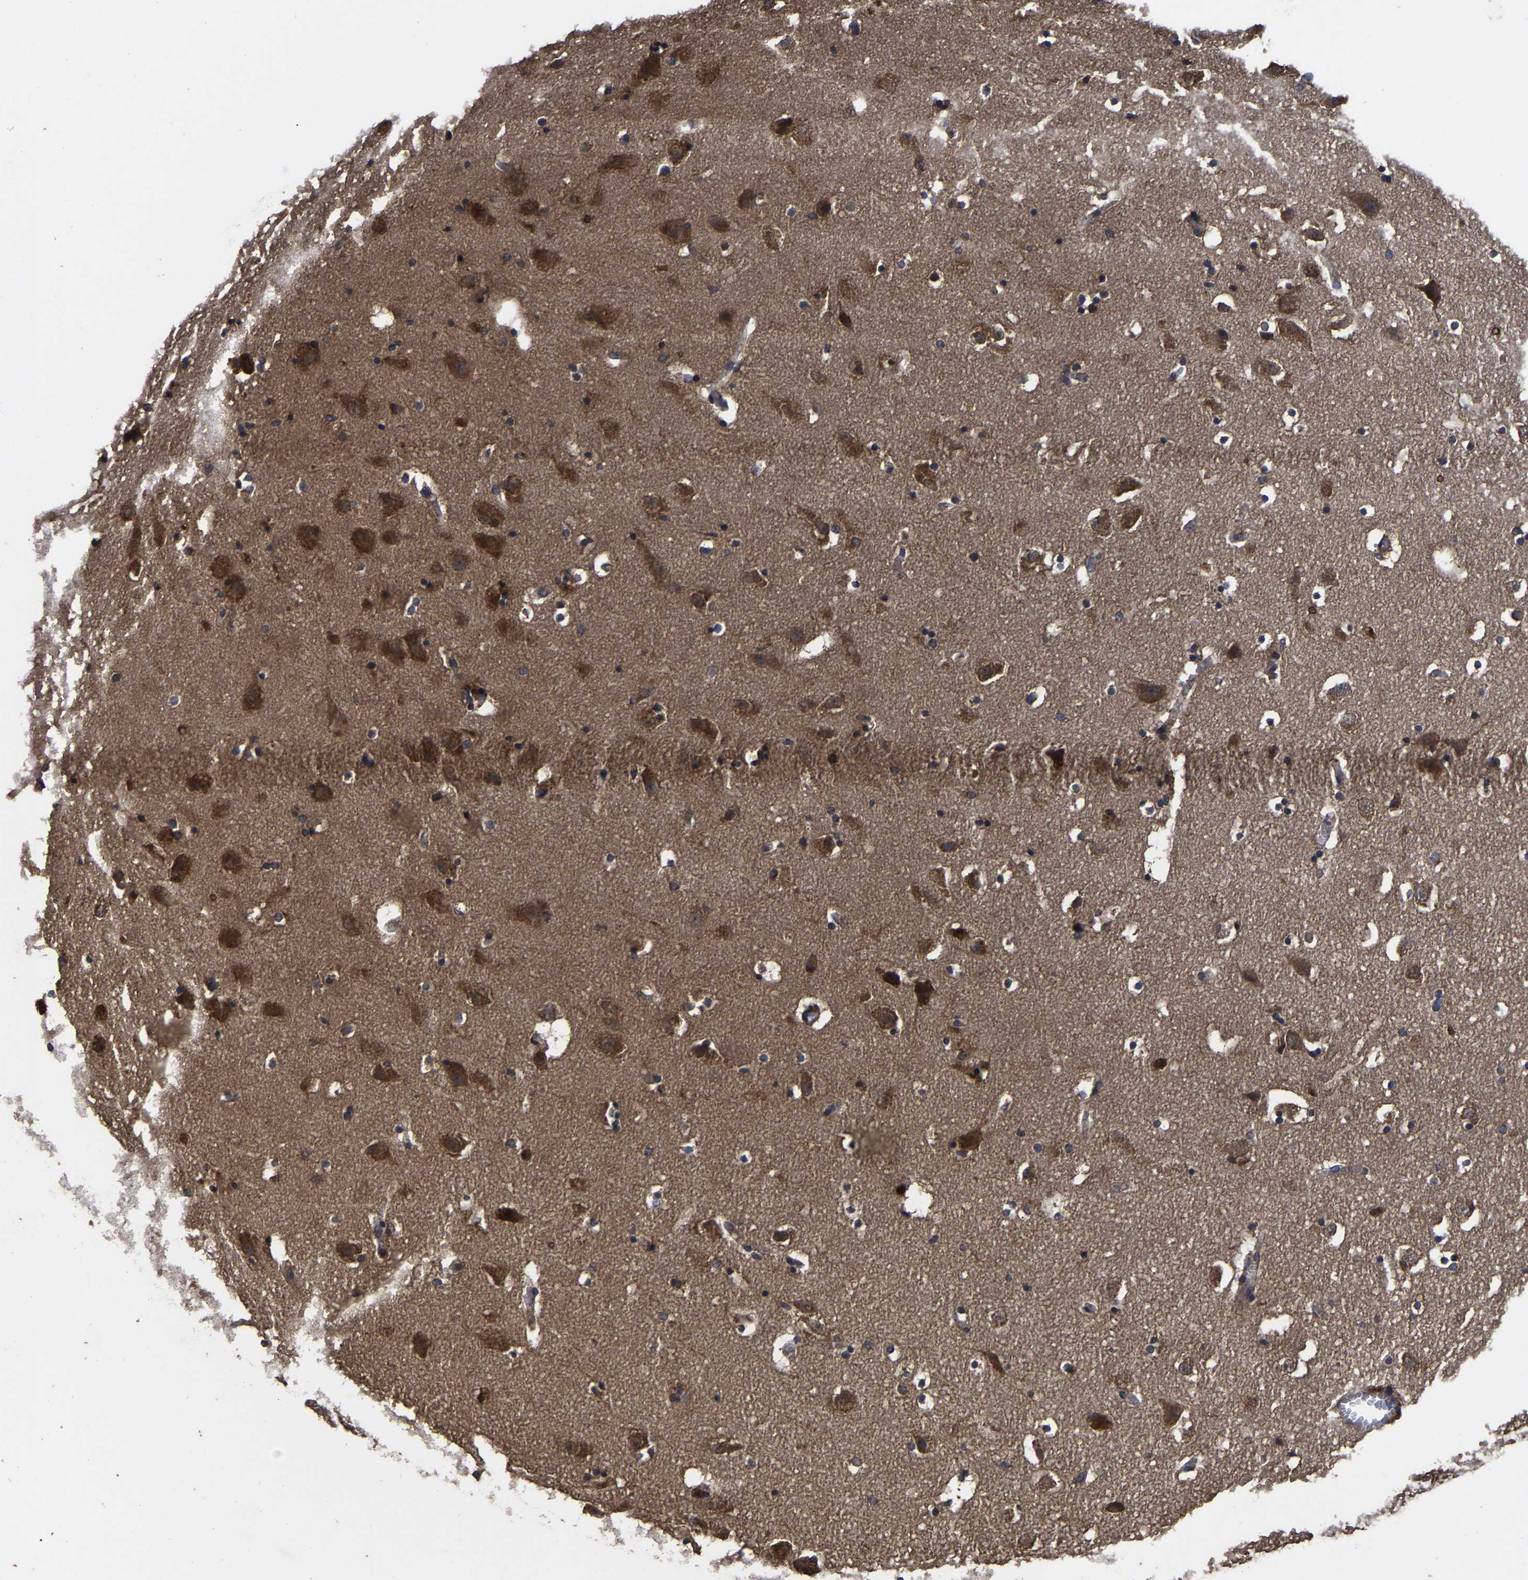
{"staining": {"intensity": "moderate", "quantity": "25%-75%", "location": "cytoplasmic/membranous"}, "tissue": "hippocampus", "cell_type": "Glial cells", "image_type": "normal", "snomed": [{"axis": "morphology", "description": "Normal tissue, NOS"}, {"axis": "topography", "description": "Hippocampus"}], "caption": "This micrograph shows benign hippocampus stained with IHC to label a protein in brown. The cytoplasmic/membranous of glial cells show moderate positivity for the protein. Nuclei are counter-stained blue.", "gene": "ITCH", "patient": {"sex": "male", "age": 45}}